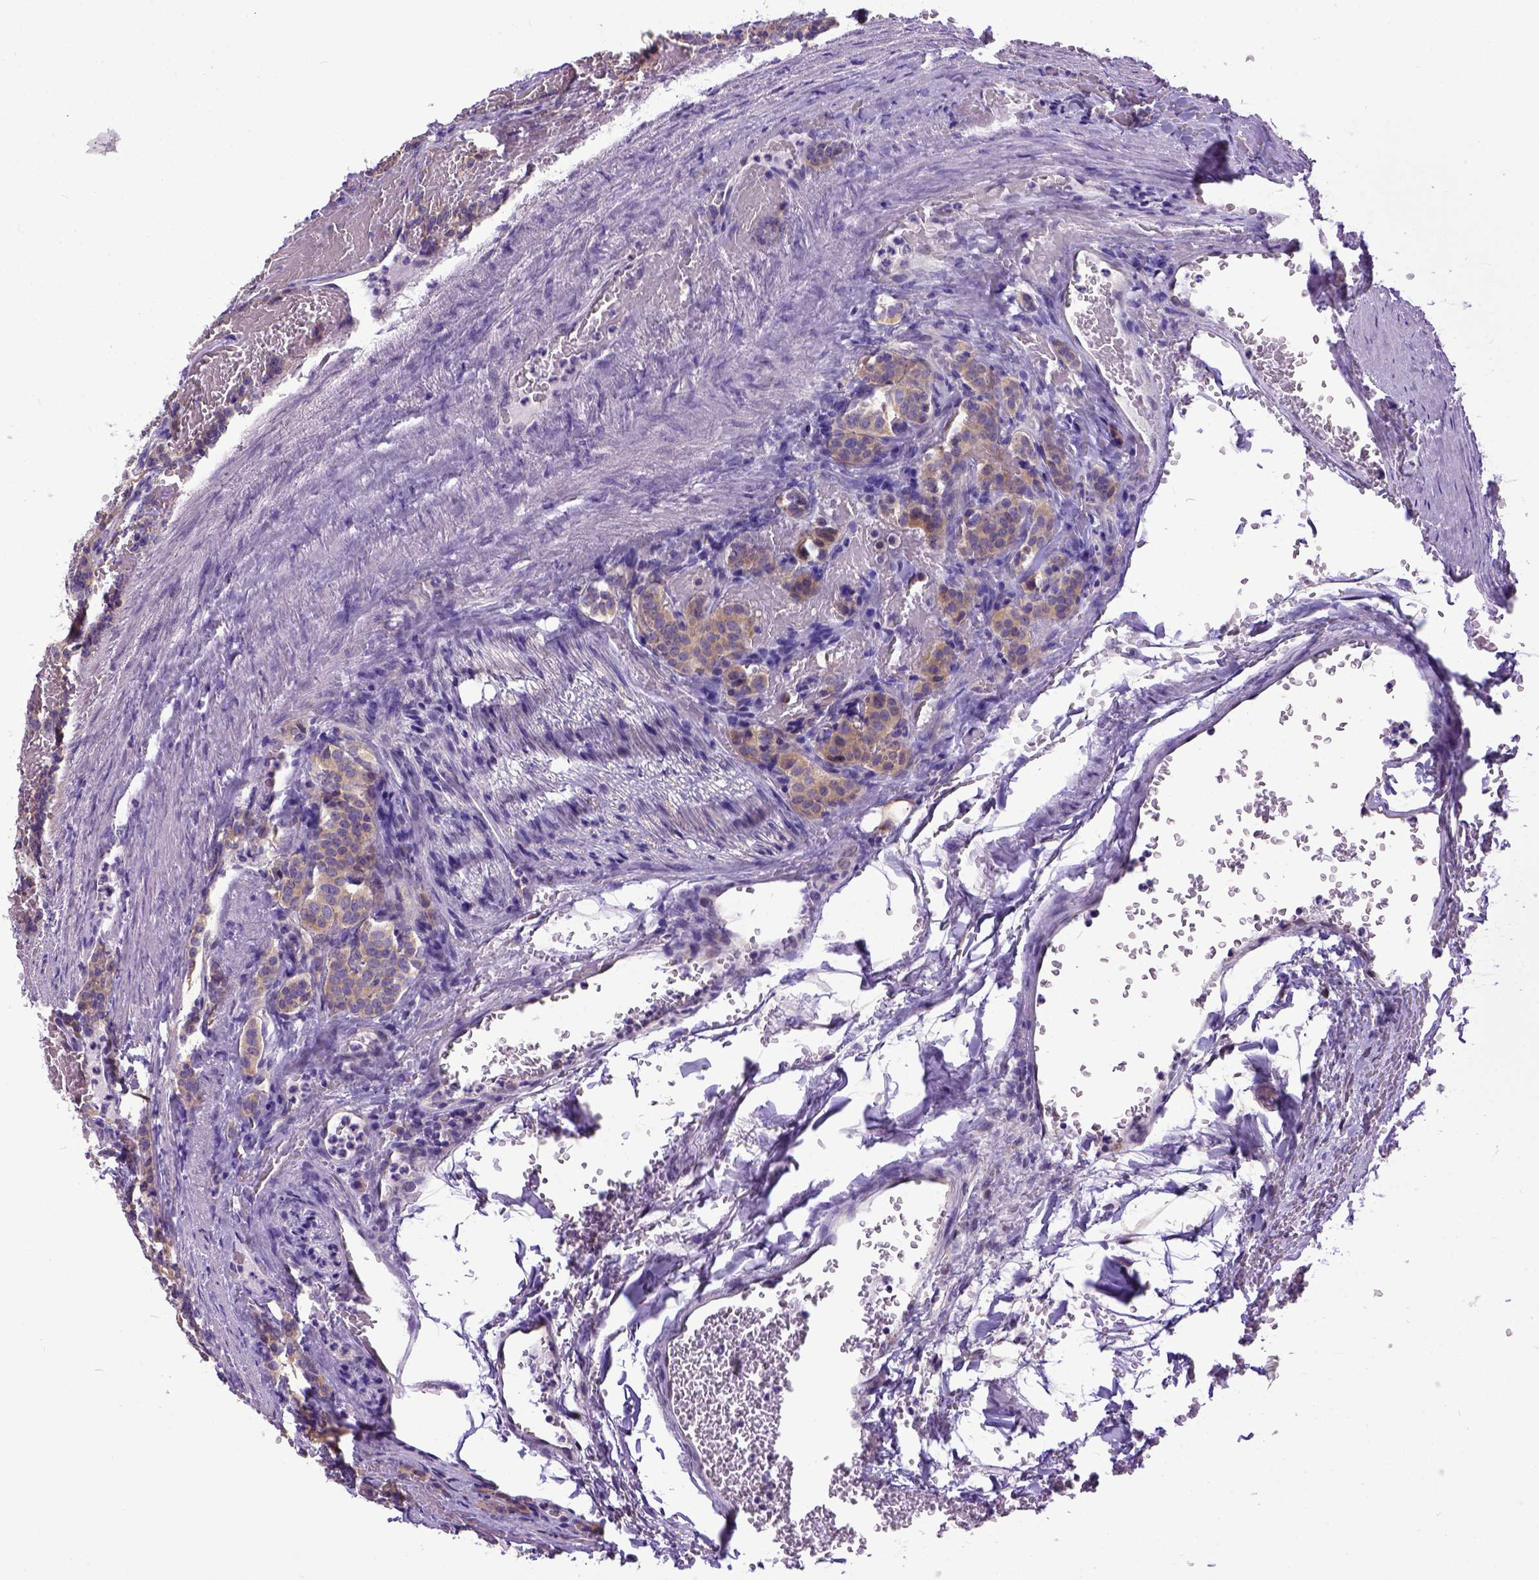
{"staining": {"intensity": "moderate", "quantity": "<25%", "location": "cytoplasmic/membranous"}, "tissue": "carcinoid", "cell_type": "Tumor cells", "image_type": "cancer", "snomed": [{"axis": "morphology", "description": "Carcinoid, malignant, NOS"}, {"axis": "topography", "description": "Lung"}], "caption": "Immunohistochemistry (IHC) image of carcinoid stained for a protein (brown), which demonstrates low levels of moderate cytoplasmic/membranous staining in approximately <25% of tumor cells.", "gene": "NEK5", "patient": {"sex": "female", "age": 46}}